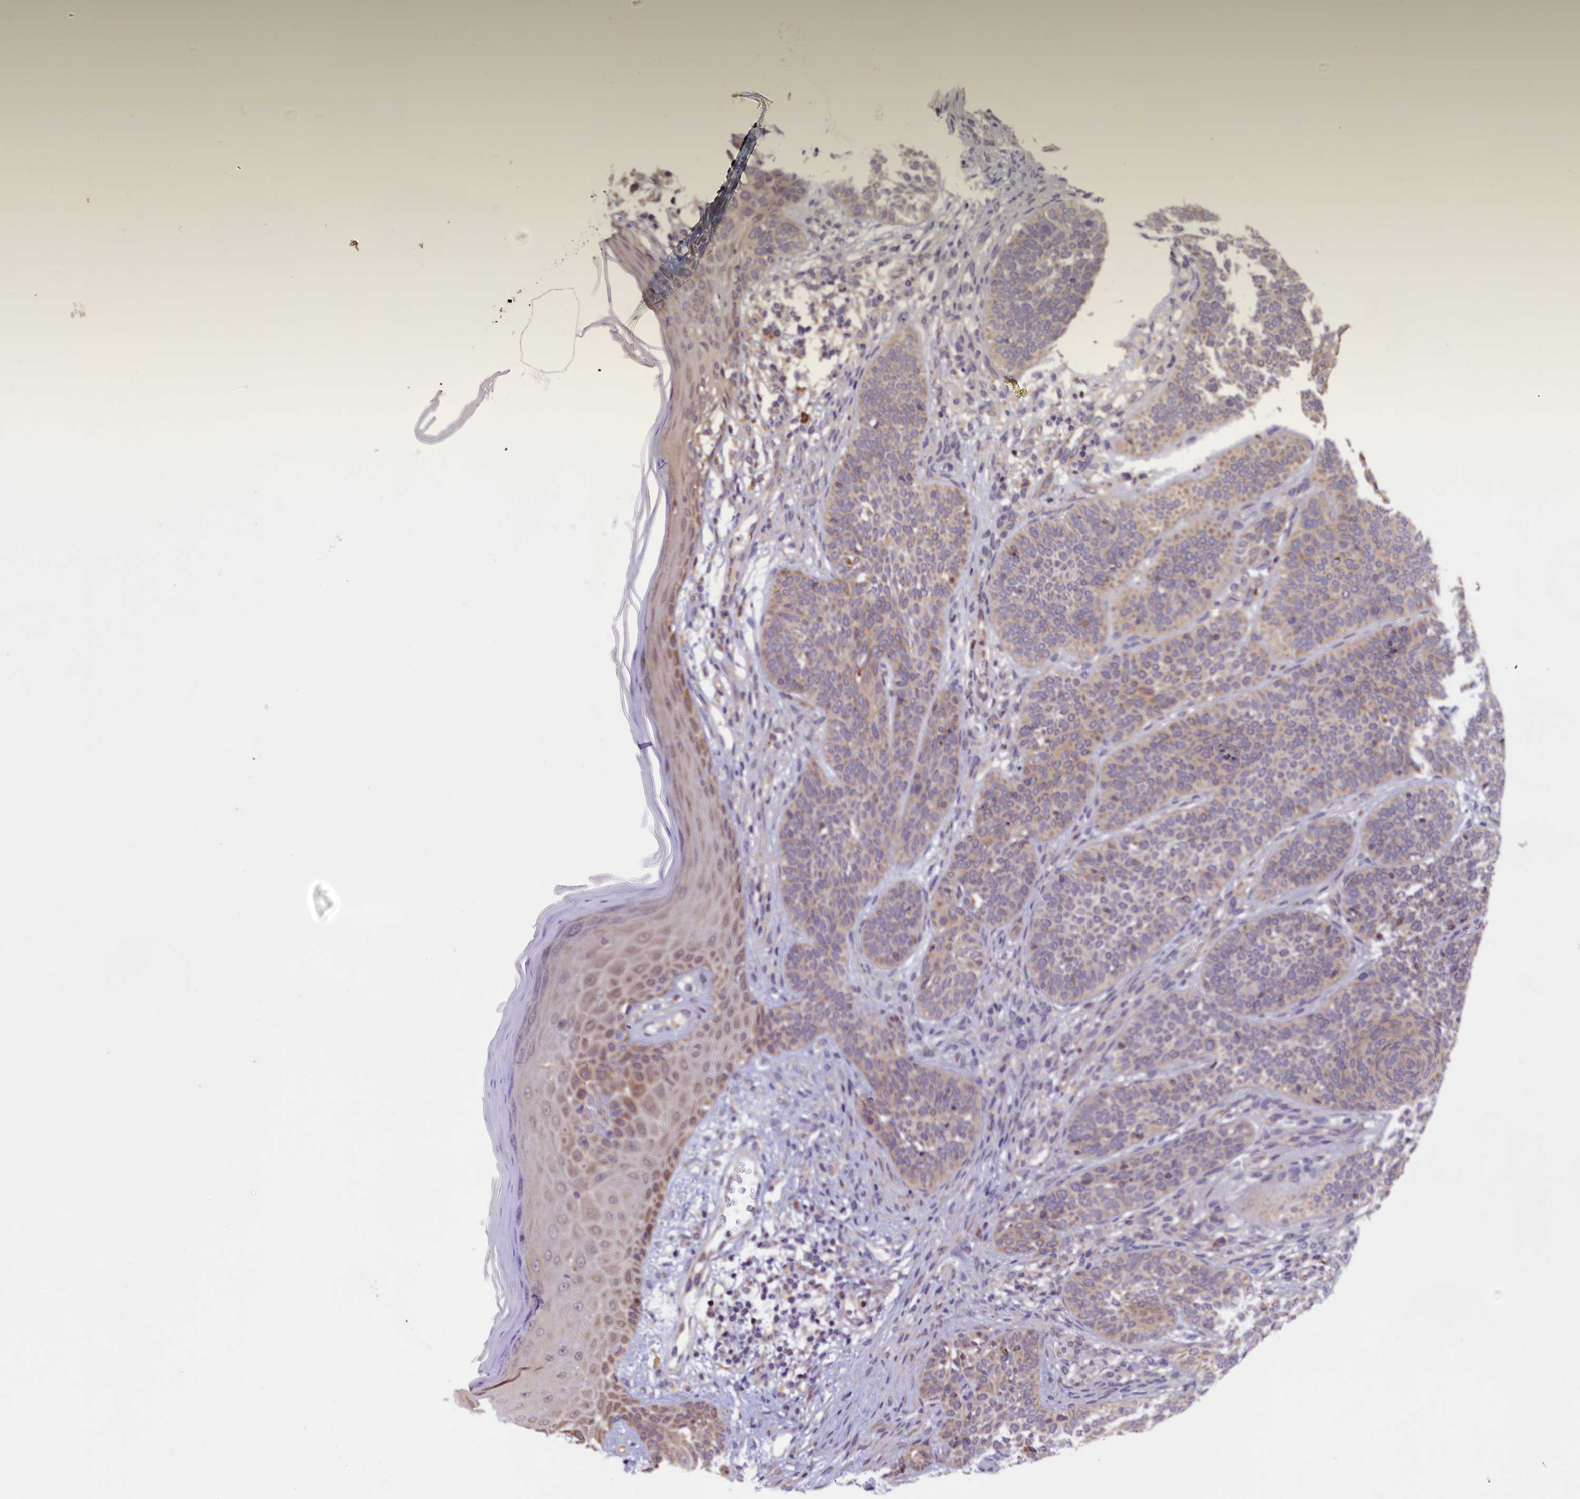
{"staining": {"intensity": "weak", "quantity": ">75%", "location": "cytoplasmic/membranous"}, "tissue": "skin cancer", "cell_type": "Tumor cells", "image_type": "cancer", "snomed": [{"axis": "morphology", "description": "Basal cell carcinoma"}, {"axis": "topography", "description": "Skin"}], "caption": "Brown immunohistochemical staining in human skin cancer reveals weak cytoplasmic/membranous positivity in approximately >75% of tumor cells.", "gene": "DOHH", "patient": {"sex": "male", "age": 85}}